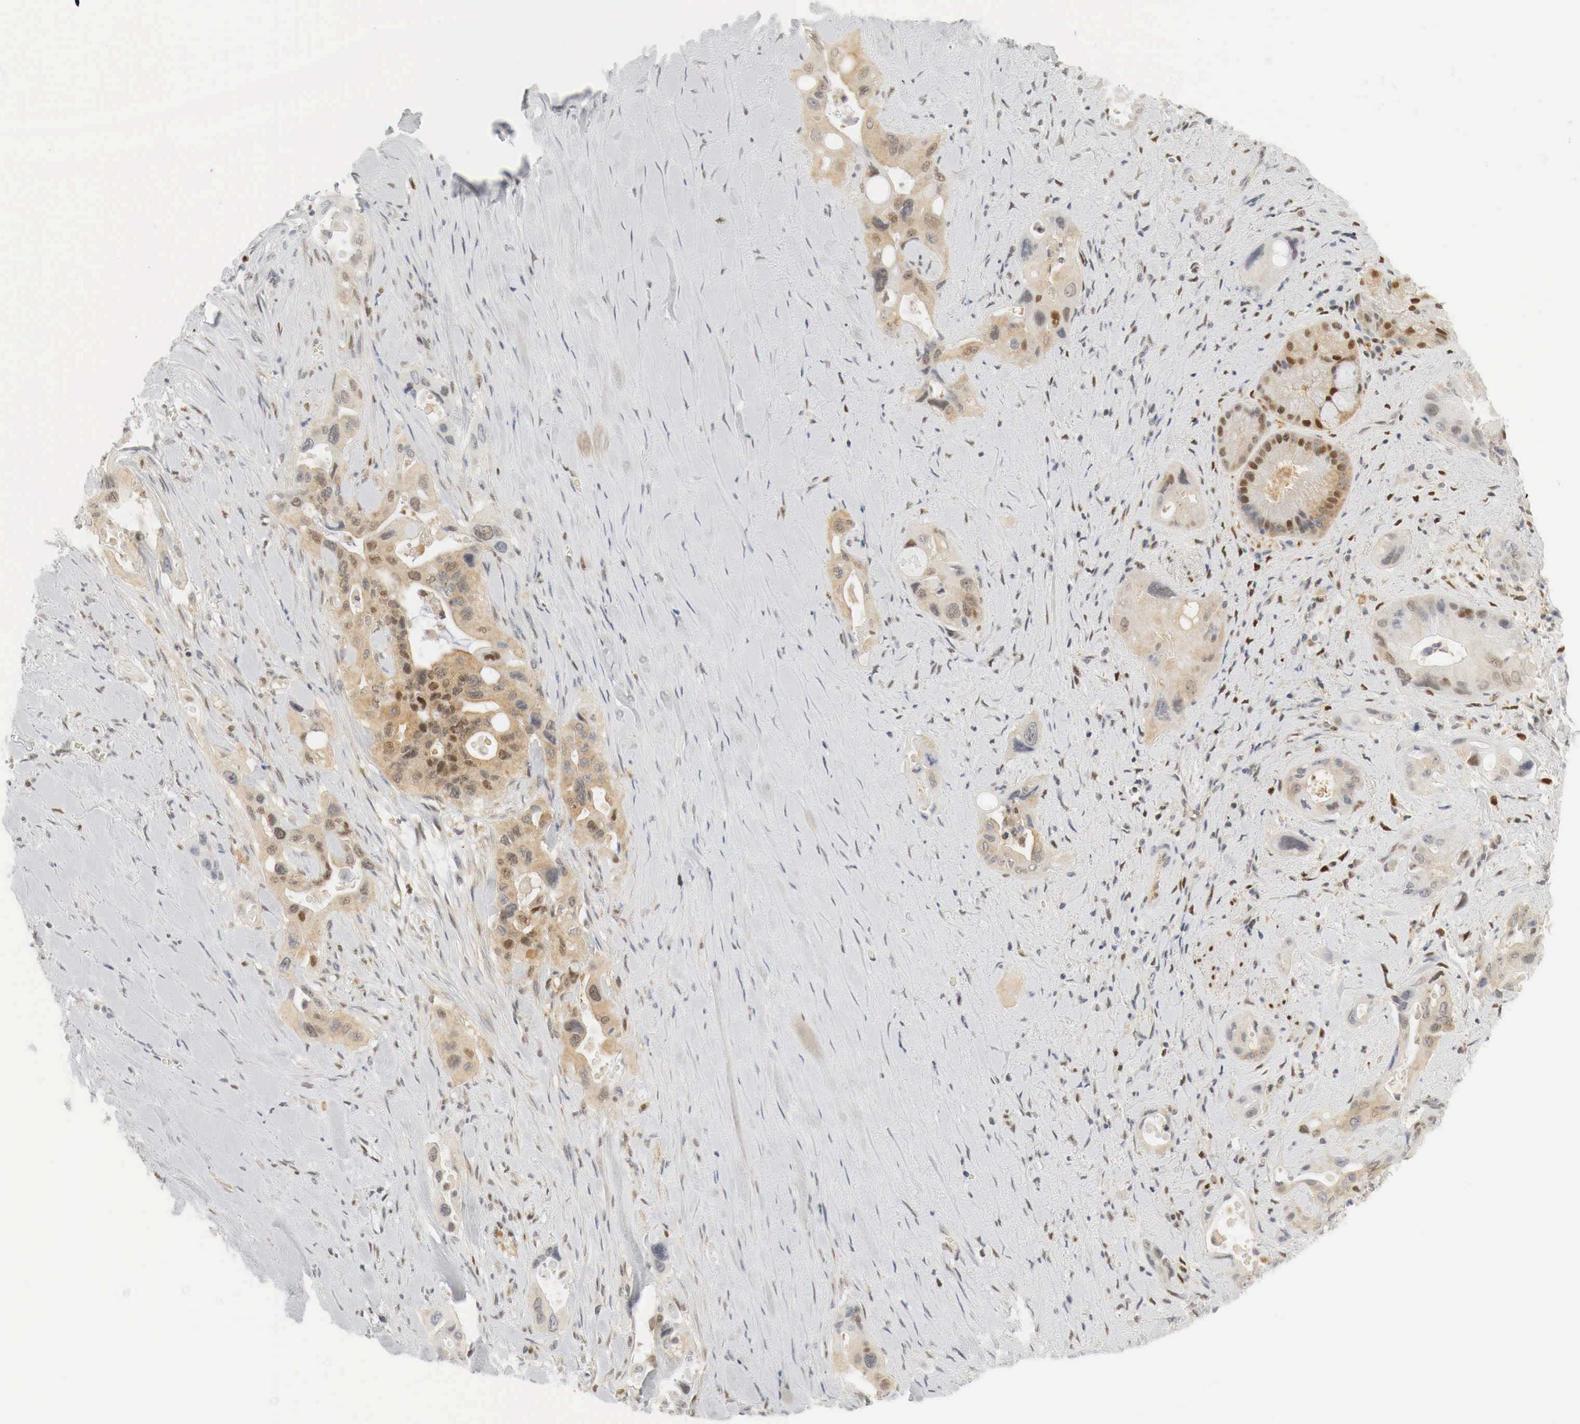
{"staining": {"intensity": "moderate", "quantity": "25%-75%", "location": "cytoplasmic/membranous,nuclear"}, "tissue": "pancreatic cancer", "cell_type": "Tumor cells", "image_type": "cancer", "snomed": [{"axis": "morphology", "description": "Adenocarcinoma, NOS"}, {"axis": "topography", "description": "Pancreas"}], "caption": "Tumor cells display medium levels of moderate cytoplasmic/membranous and nuclear expression in about 25%-75% of cells in human adenocarcinoma (pancreatic). (DAB = brown stain, brightfield microscopy at high magnification).", "gene": "MYC", "patient": {"sex": "male", "age": 77}}